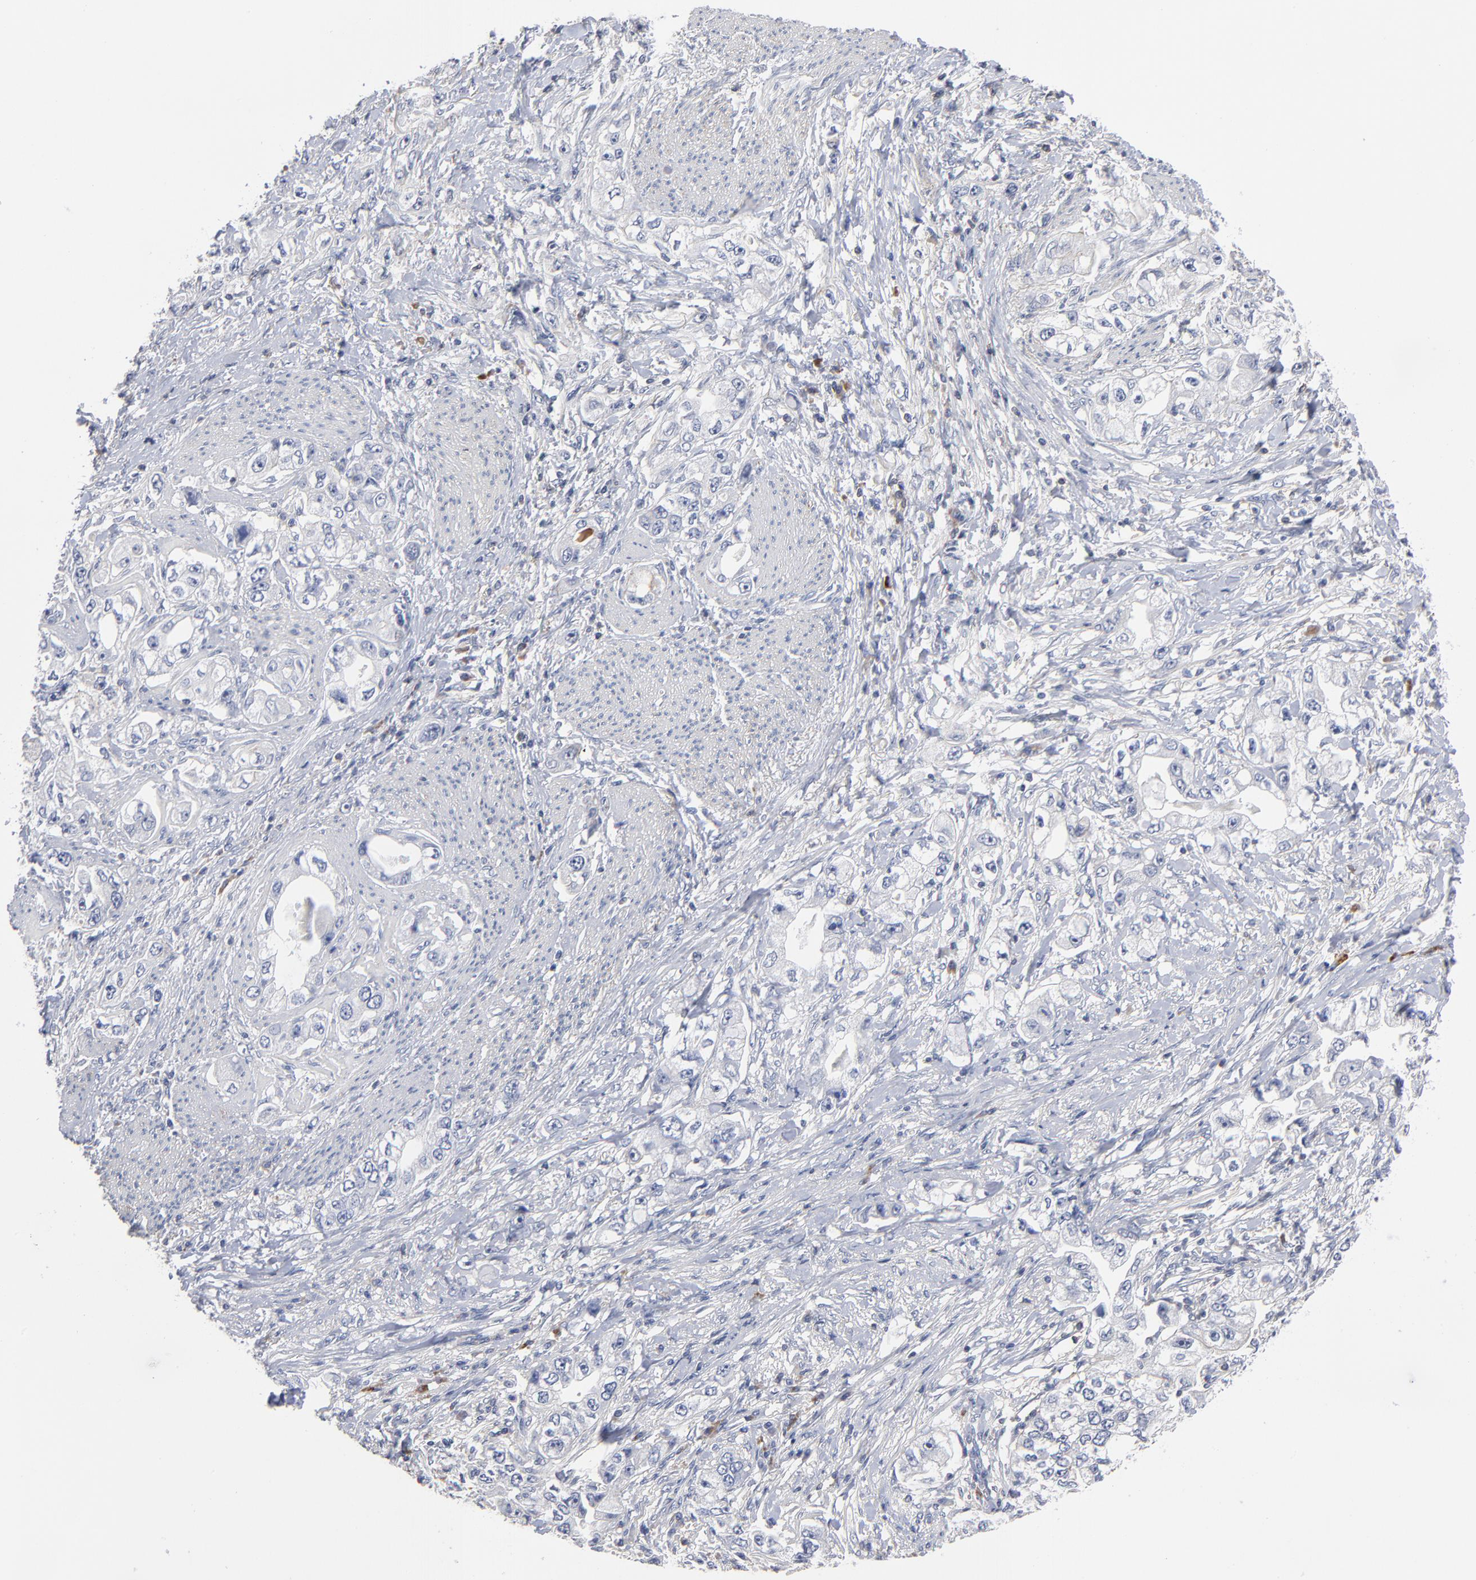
{"staining": {"intensity": "negative", "quantity": "none", "location": "none"}, "tissue": "stomach cancer", "cell_type": "Tumor cells", "image_type": "cancer", "snomed": [{"axis": "morphology", "description": "Adenocarcinoma, NOS"}, {"axis": "topography", "description": "Stomach, lower"}], "caption": "A high-resolution photomicrograph shows immunohistochemistry staining of stomach cancer (adenocarcinoma), which exhibits no significant expression in tumor cells.", "gene": "PDLIM2", "patient": {"sex": "female", "age": 93}}